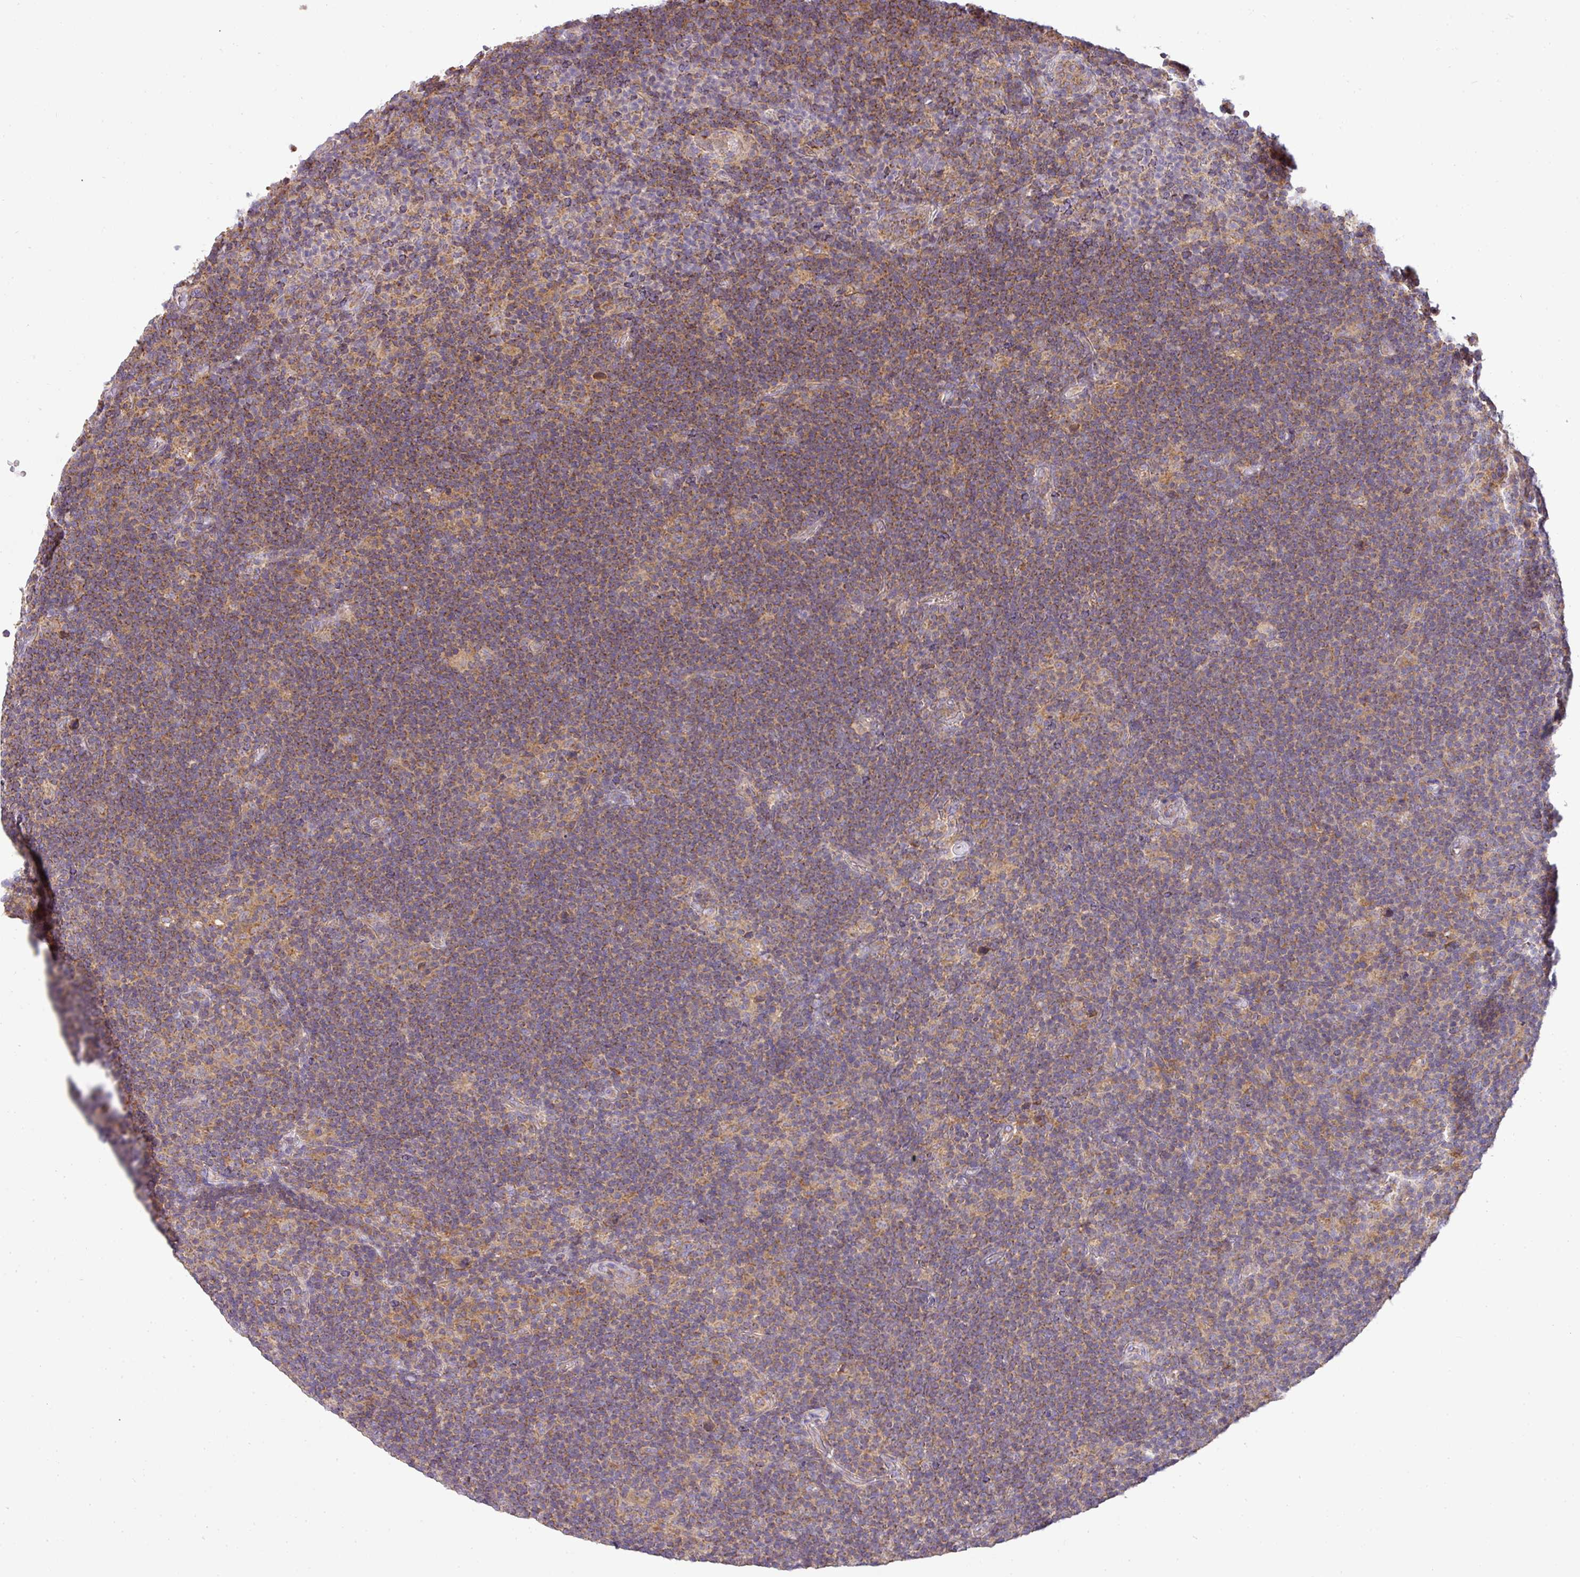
{"staining": {"intensity": "weak", "quantity": ">75%", "location": "cytoplasmic/membranous"}, "tissue": "lymphoma", "cell_type": "Tumor cells", "image_type": "cancer", "snomed": [{"axis": "morphology", "description": "Hodgkin's disease, NOS"}, {"axis": "topography", "description": "Lymph node"}], "caption": "High-magnification brightfield microscopy of lymphoma stained with DAB (brown) and counterstained with hematoxylin (blue). tumor cells exhibit weak cytoplasmic/membranous expression is identified in approximately>75% of cells.", "gene": "ZNF211", "patient": {"sex": "female", "age": 57}}